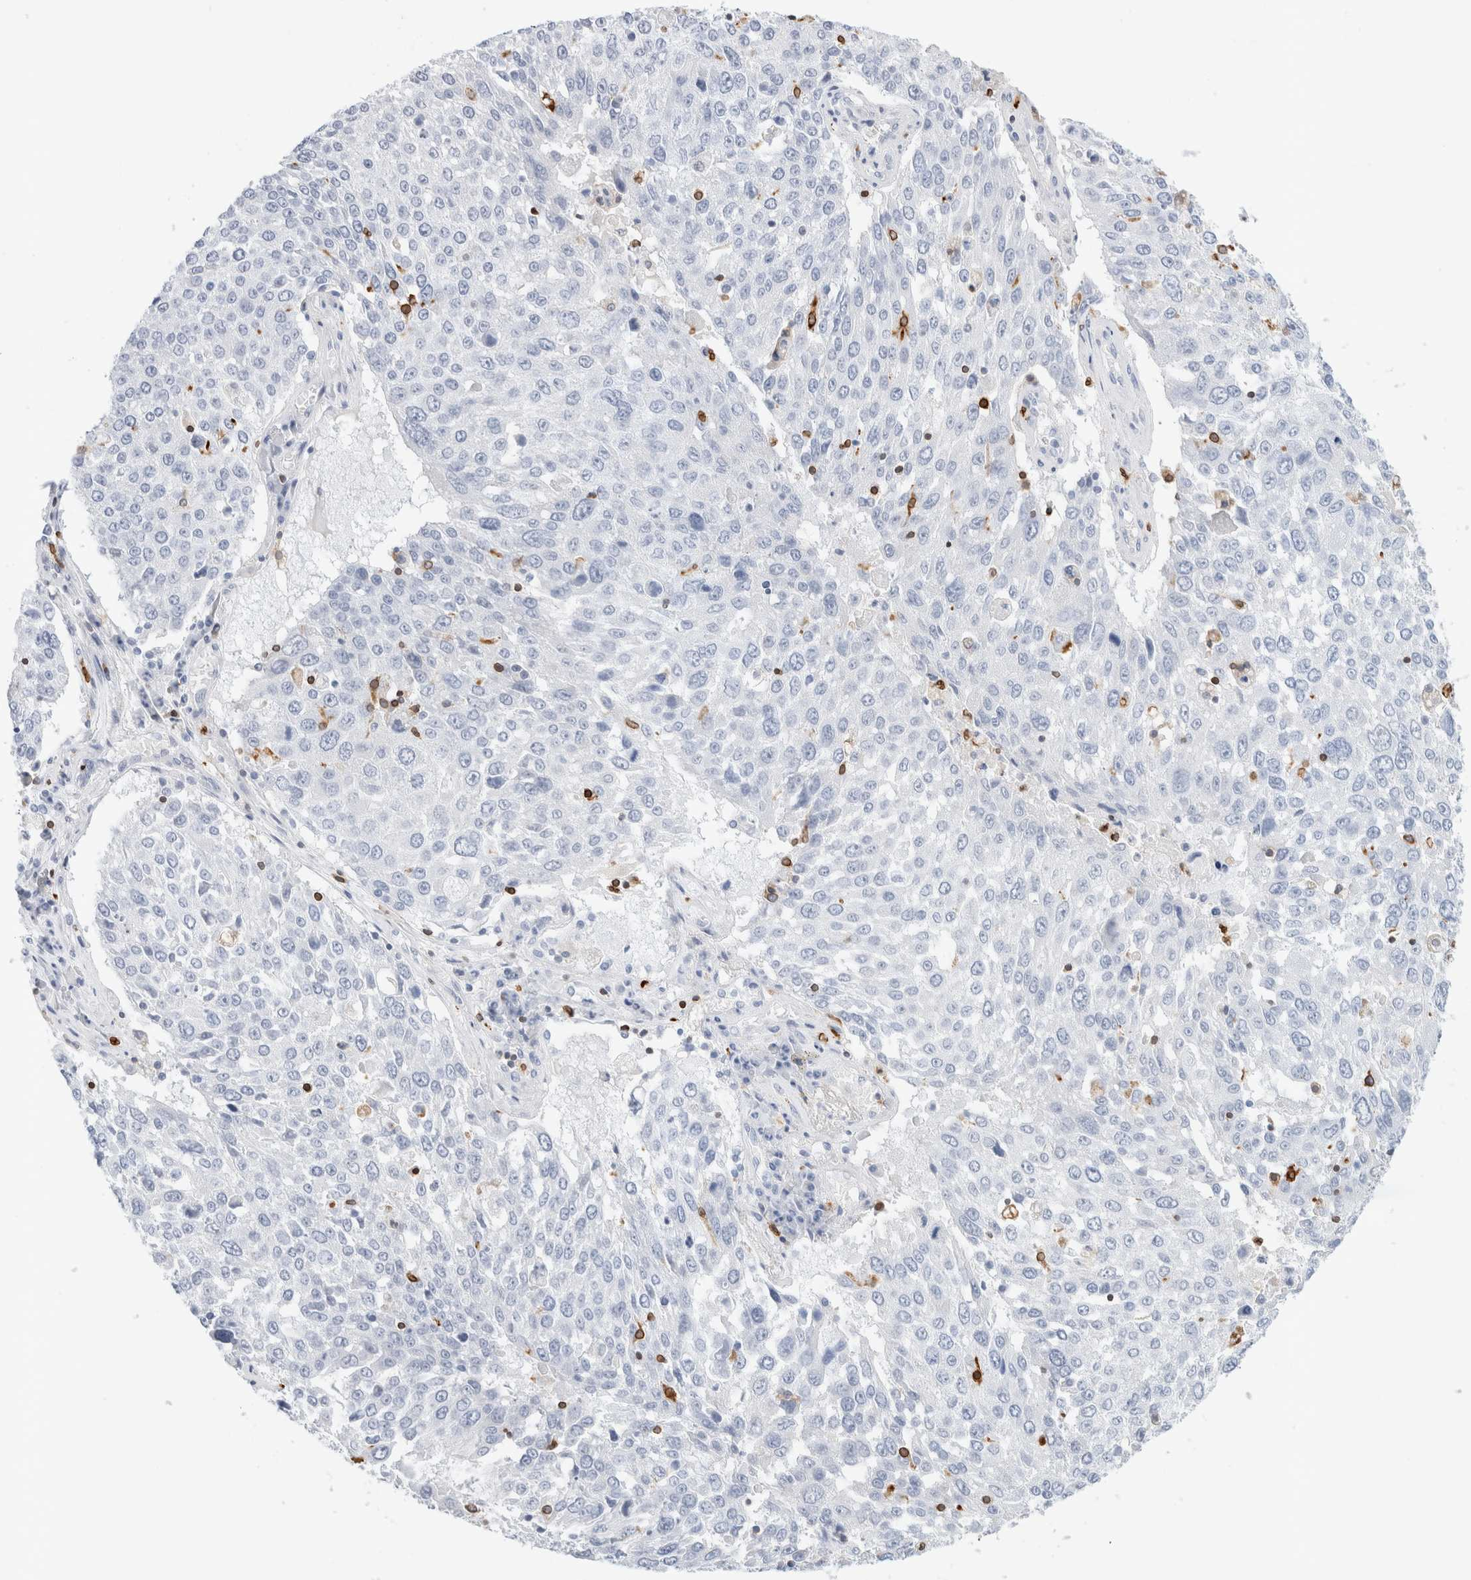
{"staining": {"intensity": "negative", "quantity": "none", "location": "none"}, "tissue": "lung cancer", "cell_type": "Tumor cells", "image_type": "cancer", "snomed": [{"axis": "morphology", "description": "Squamous cell carcinoma, NOS"}, {"axis": "topography", "description": "Lung"}], "caption": "The histopathology image displays no staining of tumor cells in lung cancer.", "gene": "ALOX5AP", "patient": {"sex": "male", "age": 65}}